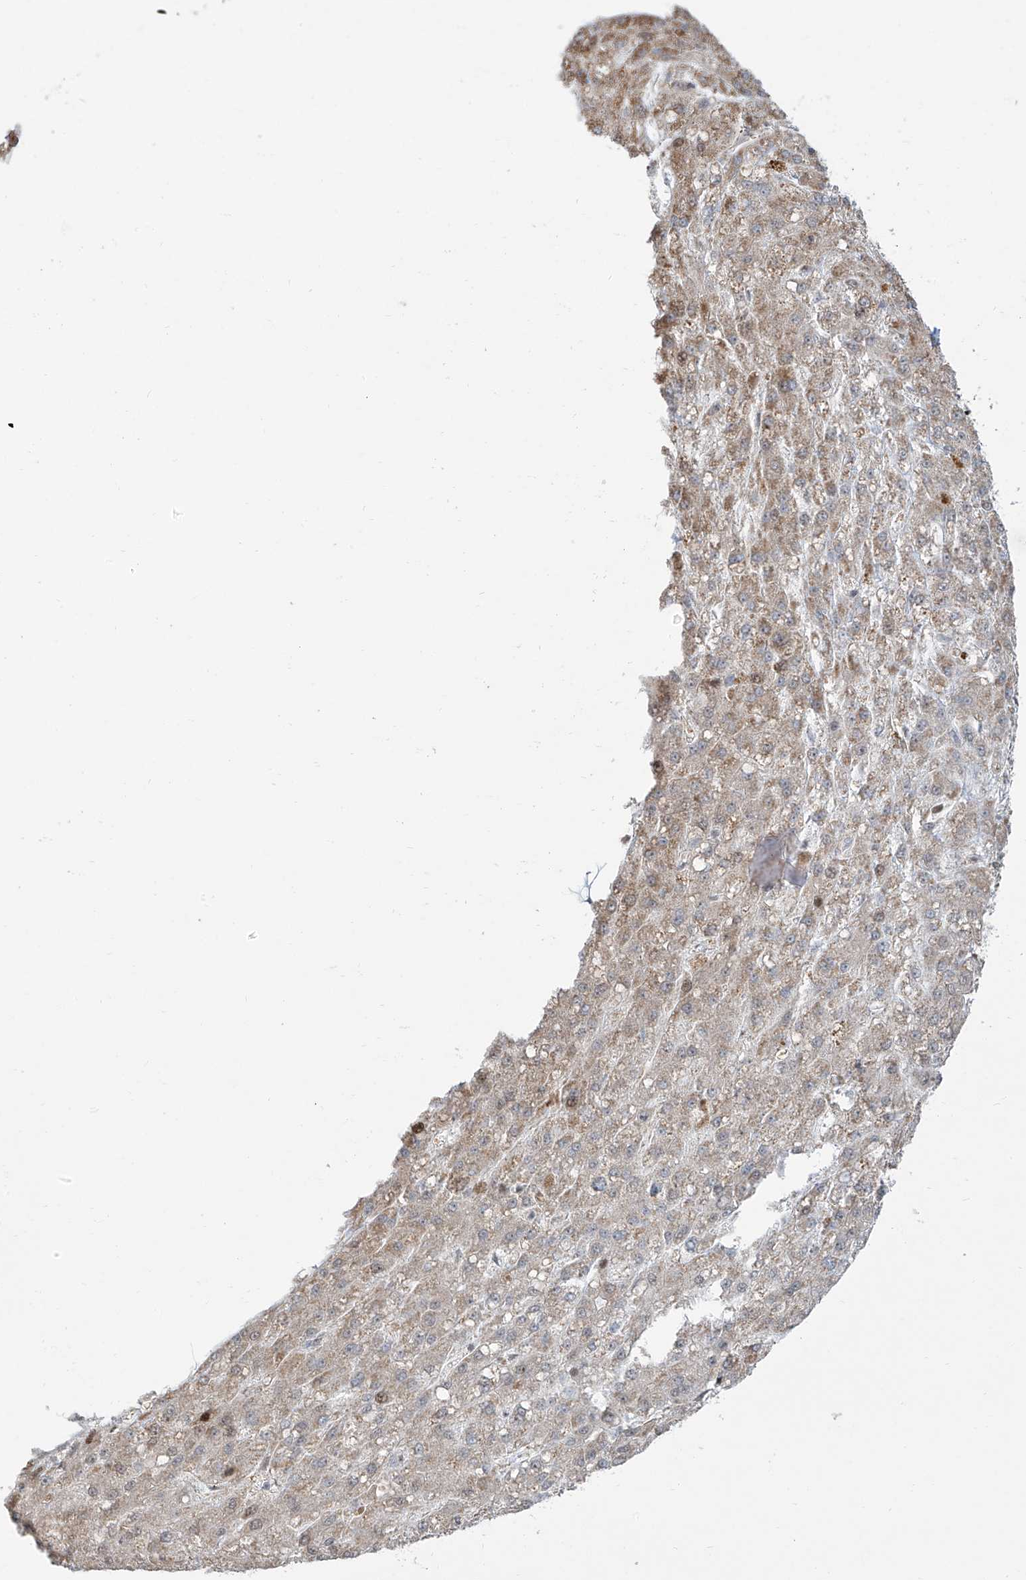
{"staining": {"intensity": "weak", "quantity": "<25%", "location": "nuclear"}, "tissue": "liver cancer", "cell_type": "Tumor cells", "image_type": "cancer", "snomed": [{"axis": "morphology", "description": "Carcinoma, Hepatocellular, NOS"}, {"axis": "topography", "description": "Liver"}], "caption": "Immunohistochemistry histopathology image of neoplastic tissue: human liver cancer (hepatocellular carcinoma) stained with DAB (3,3'-diaminobenzidine) reveals no significant protein expression in tumor cells.", "gene": "VMP1", "patient": {"sex": "male", "age": 67}}